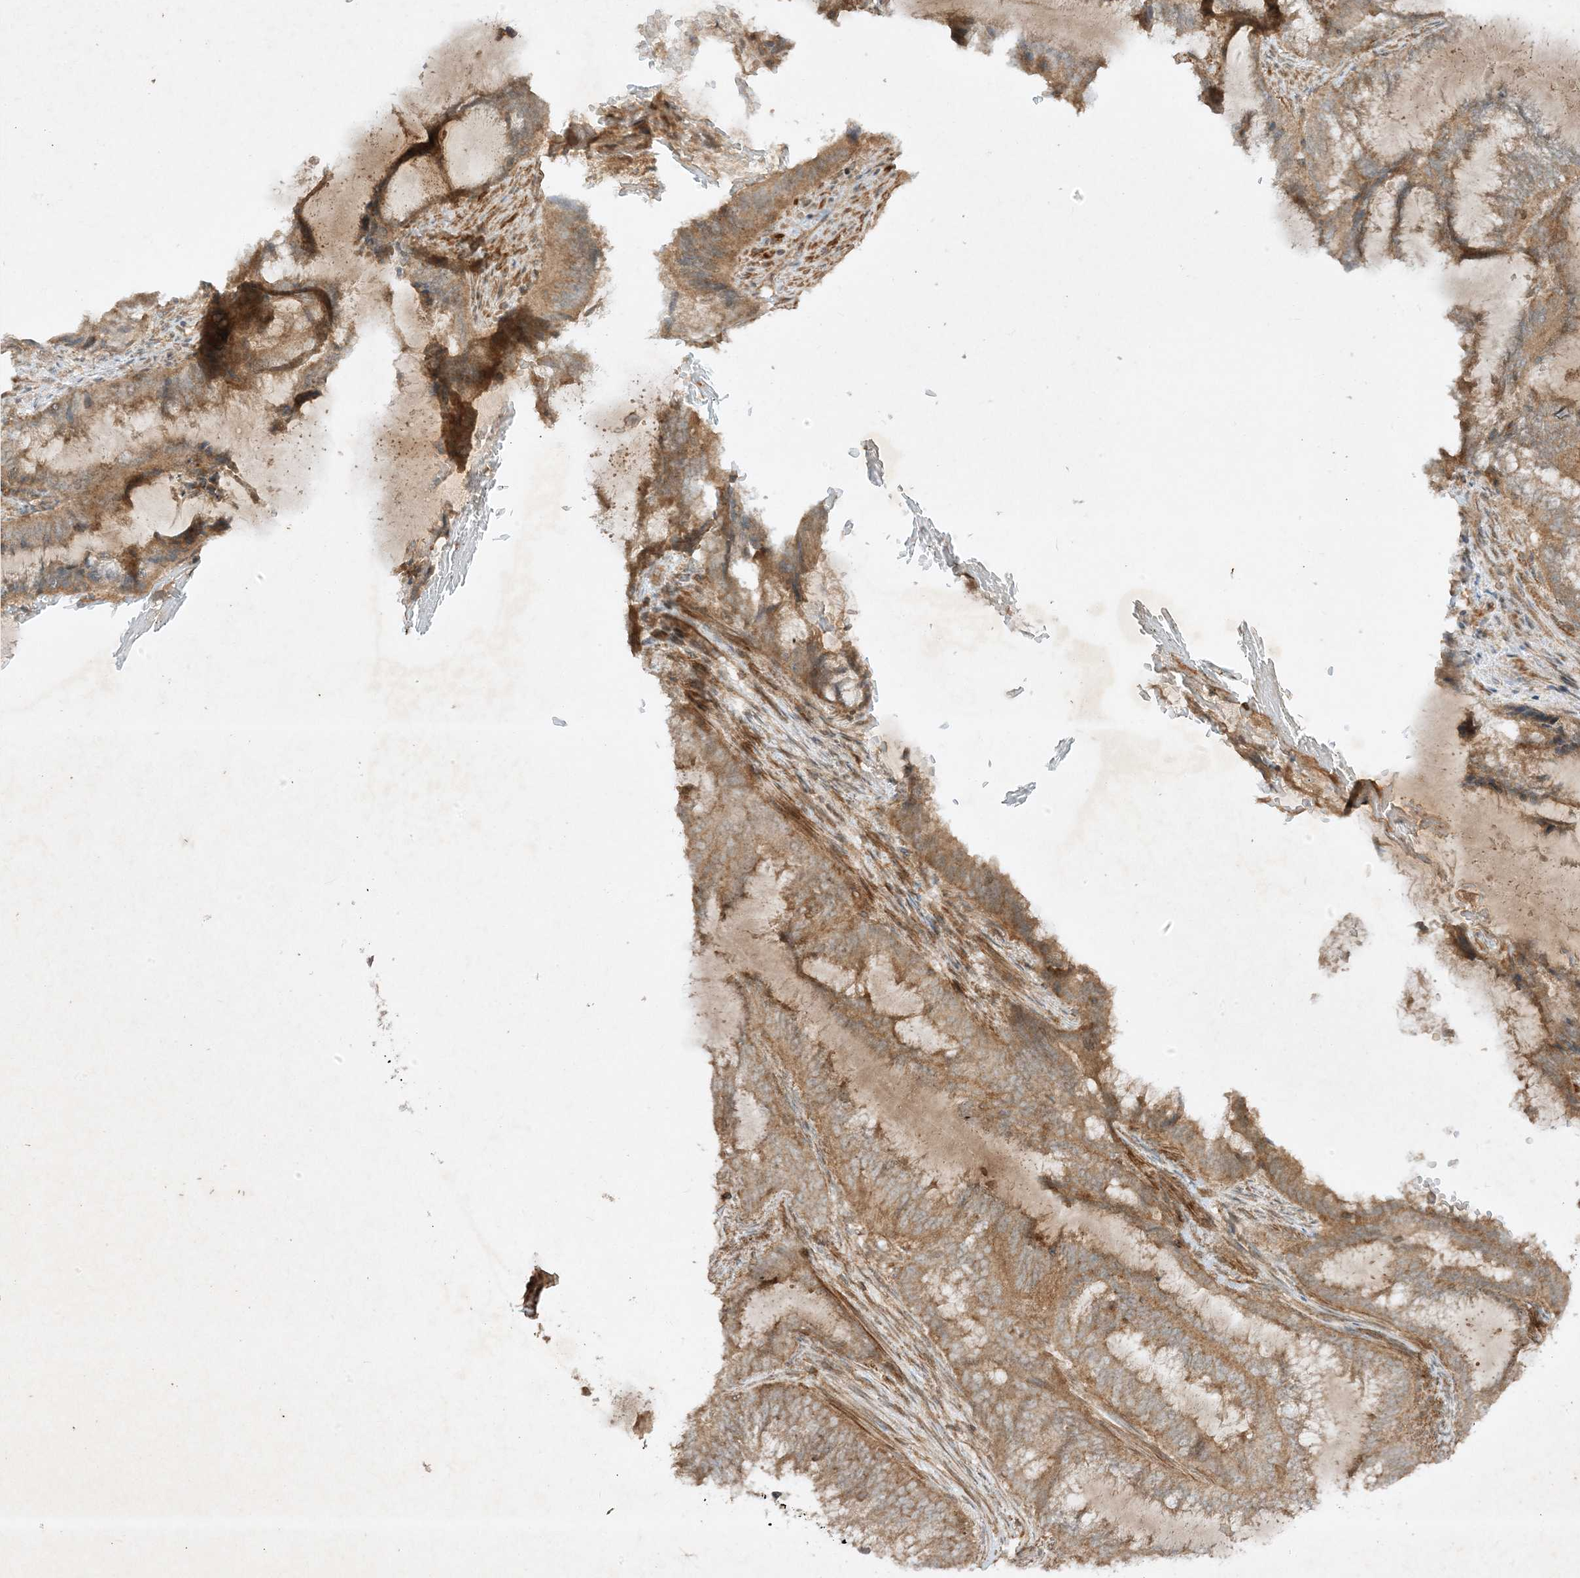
{"staining": {"intensity": "moderate", "quantity": ">75%", "location": "cytoplasmic/membranous"}, "tissue": "endometrial cancer", "cell_type": "Tumor cells", "image_type": "cancer", "snomed": [{"axis": "morphology", "description": "Adenocarcinoma, NOS"}, {"axis": "topography", "description": "Endometrium"}], "caption": "Endometrial cancer stained for a protein (brown) displays moderate cytoplasmic/membranous positive expression in approximately >75% of tumor cells.", "gene": "XRN1", "patient": {"sex": "female", "age": 51}}